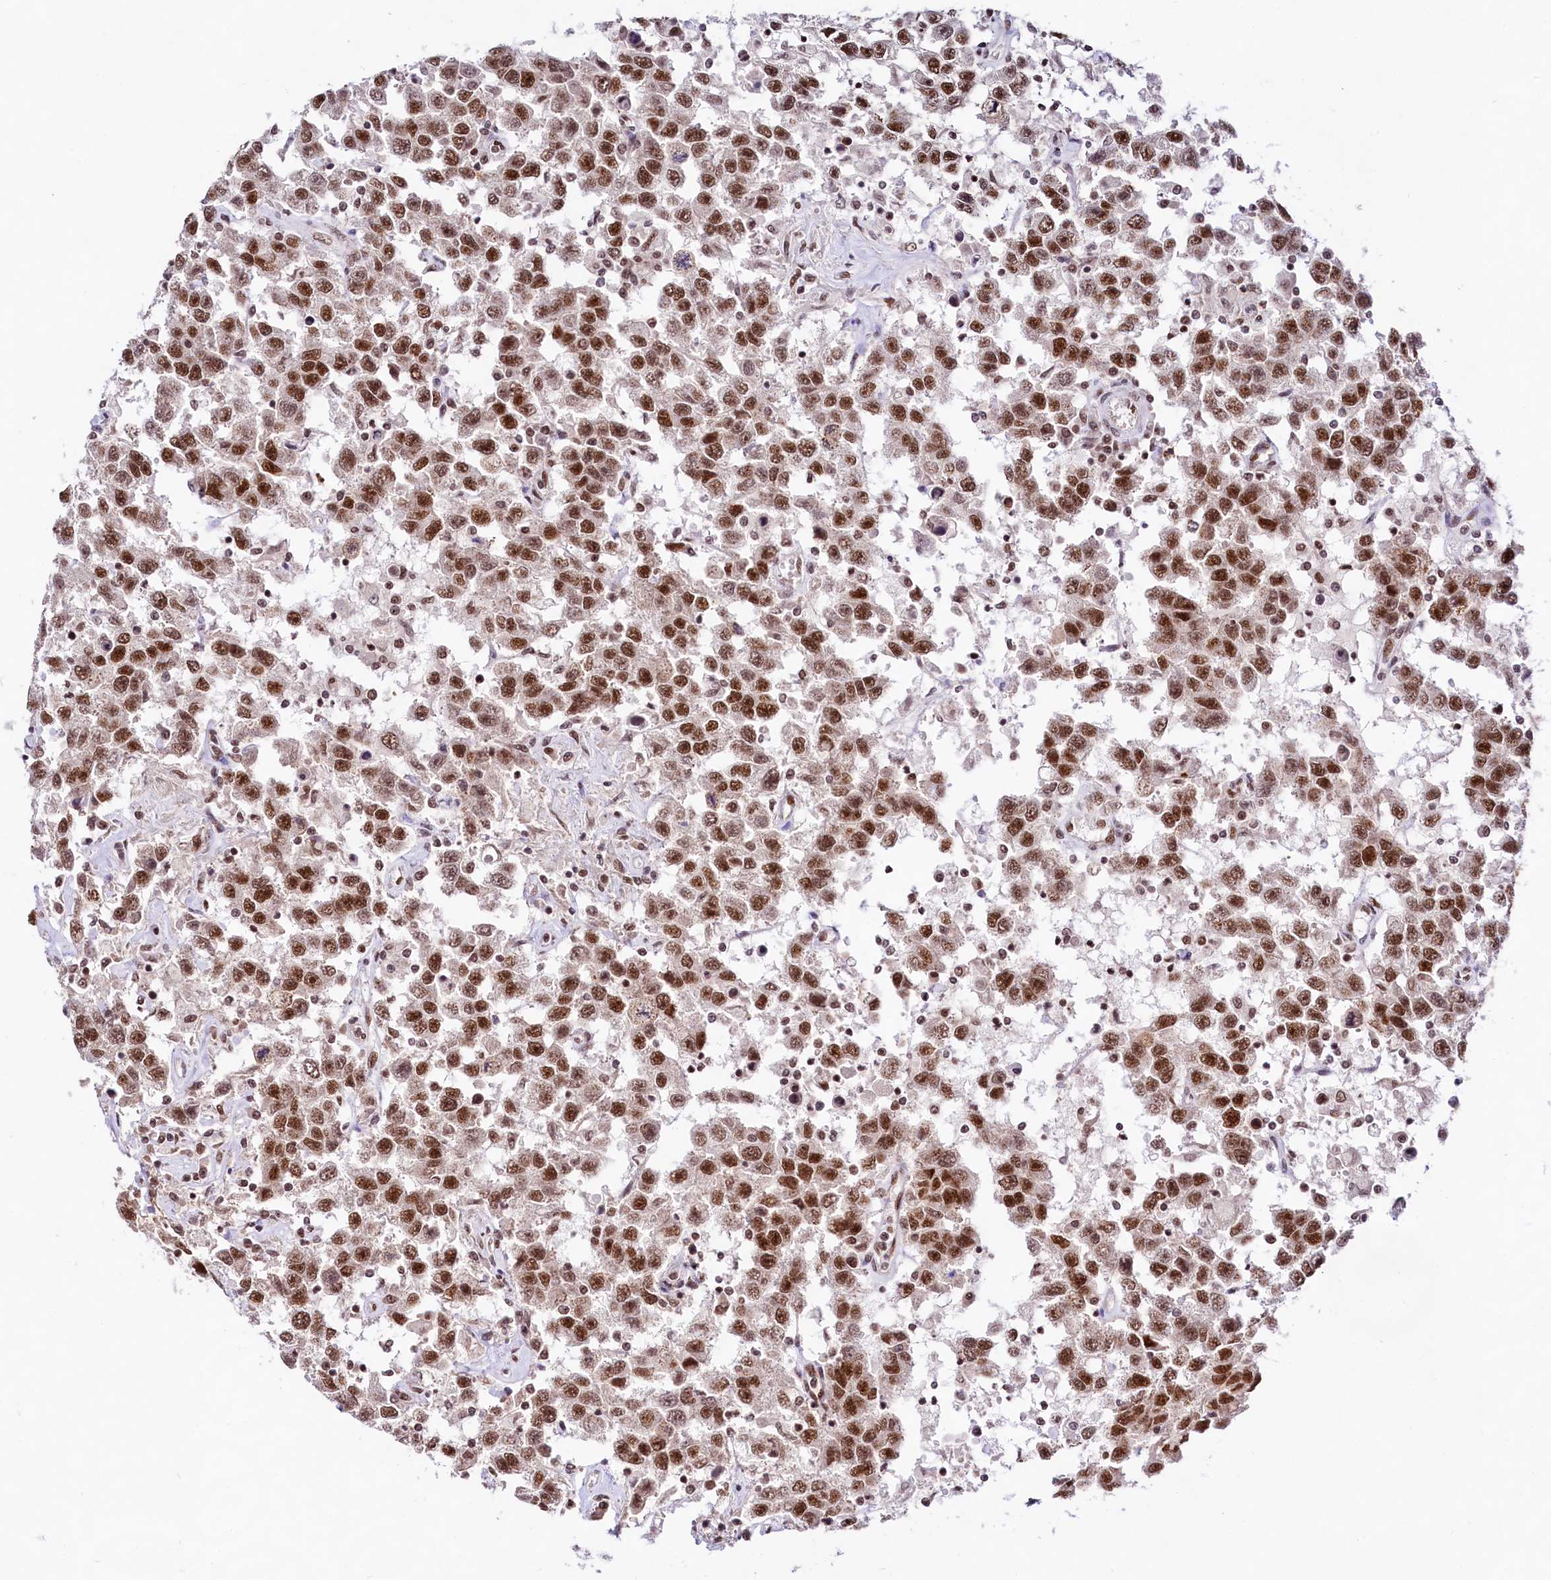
{"staining": {"intensity": "strong", "quantity": ">75%", "location": "nuclear"}, "tissue": "testis cancer", "cell_type": "Tumor cells", "image_type": "cancer", "snomed": [{"axis": "morphology", "description": "Seminoma, NOS"}, {"axis": "topography", "description": "Testis"}], "caption": "Strong nuclear protein staining is present in approximately >75% of tumor cells in testis cancer.", "gene": "HIRA", "patient": {"sex": "male", "age": 41}}